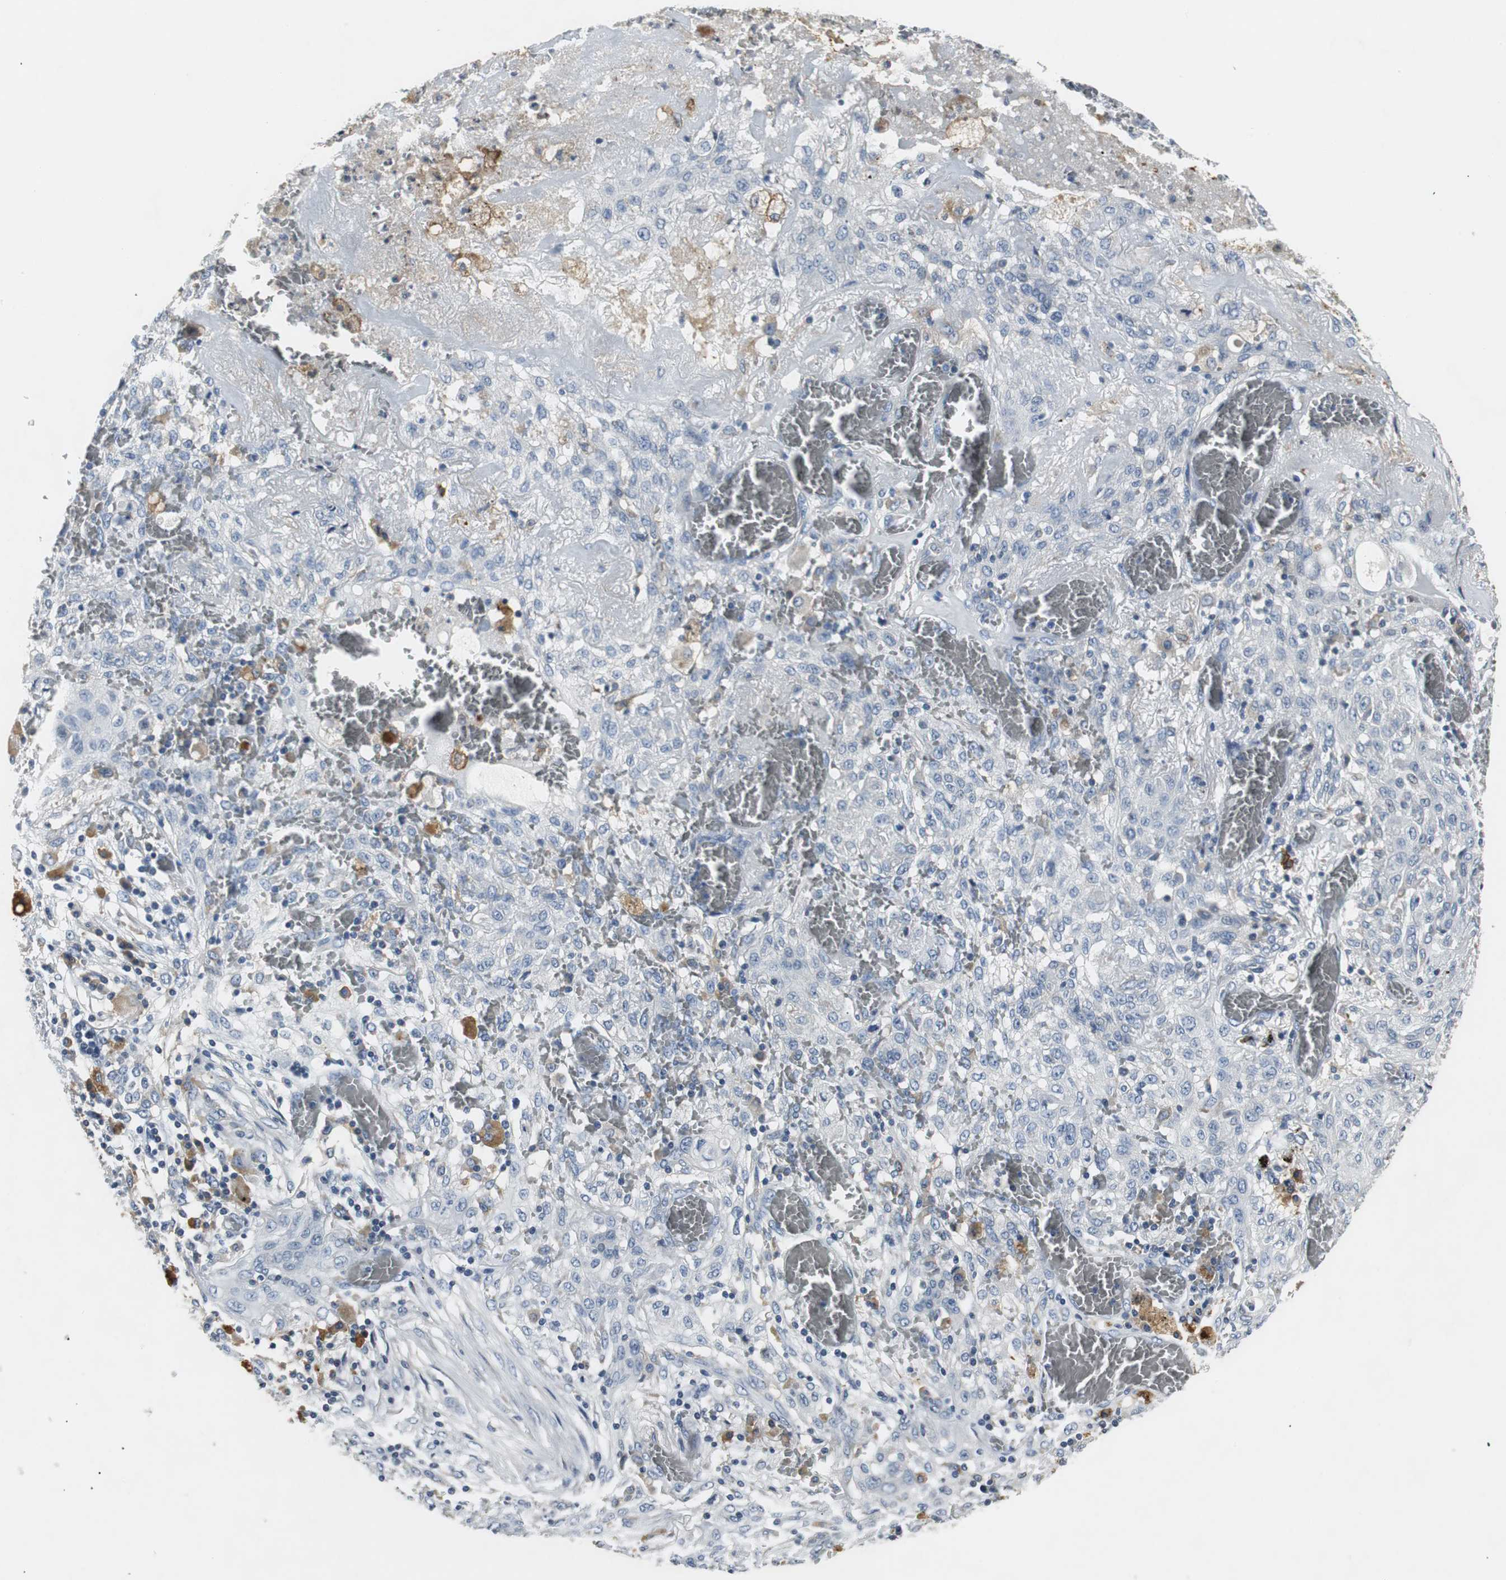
{"staining": {"intensity": "negative", "quantity": "none", "location": "none"}, "tissue": "lung cancer", "cell_type": "Tumor cells", "image_type": "cancer", "snomed": [{"axis": "morphology", "description": "Squamous cell carcinoma, NOS"}, {"axis": "topography", "description": "Lung"}], "caption": "There is no significant expression in tumor cells of lung cancer (squamous cell carcinoma).", "gene": "SLC2A5", "patient": {"sex": "female", "age": 47}}